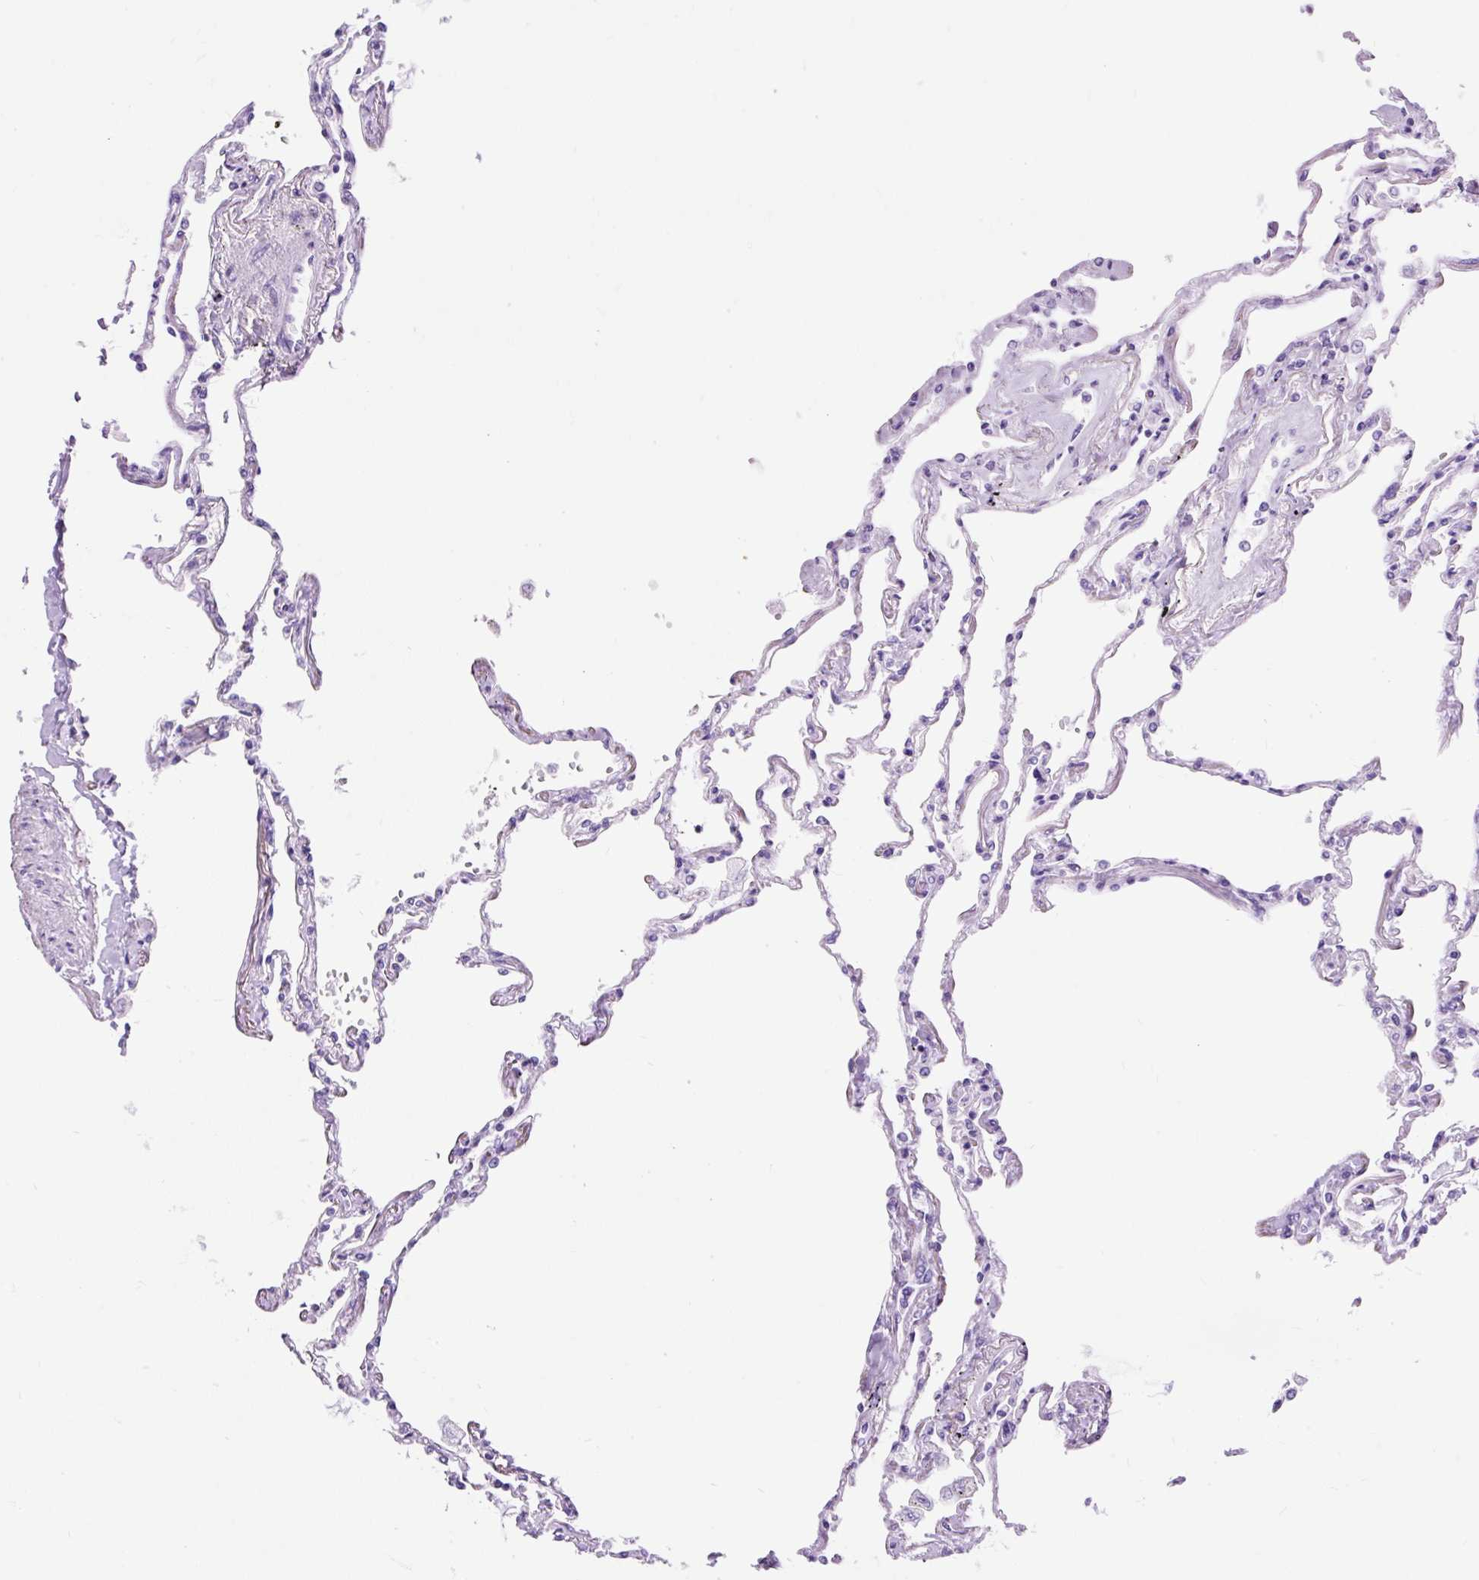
{"staining": {"intensity": "negative", "quantity": "none", "location": "none"}, "tissue": "lung", "cell_type": "Alveolar cells", "image_type": "normal", "snomed": [{"axis": "morphology", "description": "Normal tissue, NOS"}, {"axis": "topography", "description": "Lung"}], "caption": "Immunohistochemistry (IHC) photomicrograph of unremarkable human lung stained for a protein (brown), which exhibits no staining in alveolar cells. Brightfield microscopy of immunohistochemistry stained with DAB (brown) and hematoxylin (blue), captured at high magnification.", "gene": "PVALB", "patient": {"sex": "female", "age": 67}}